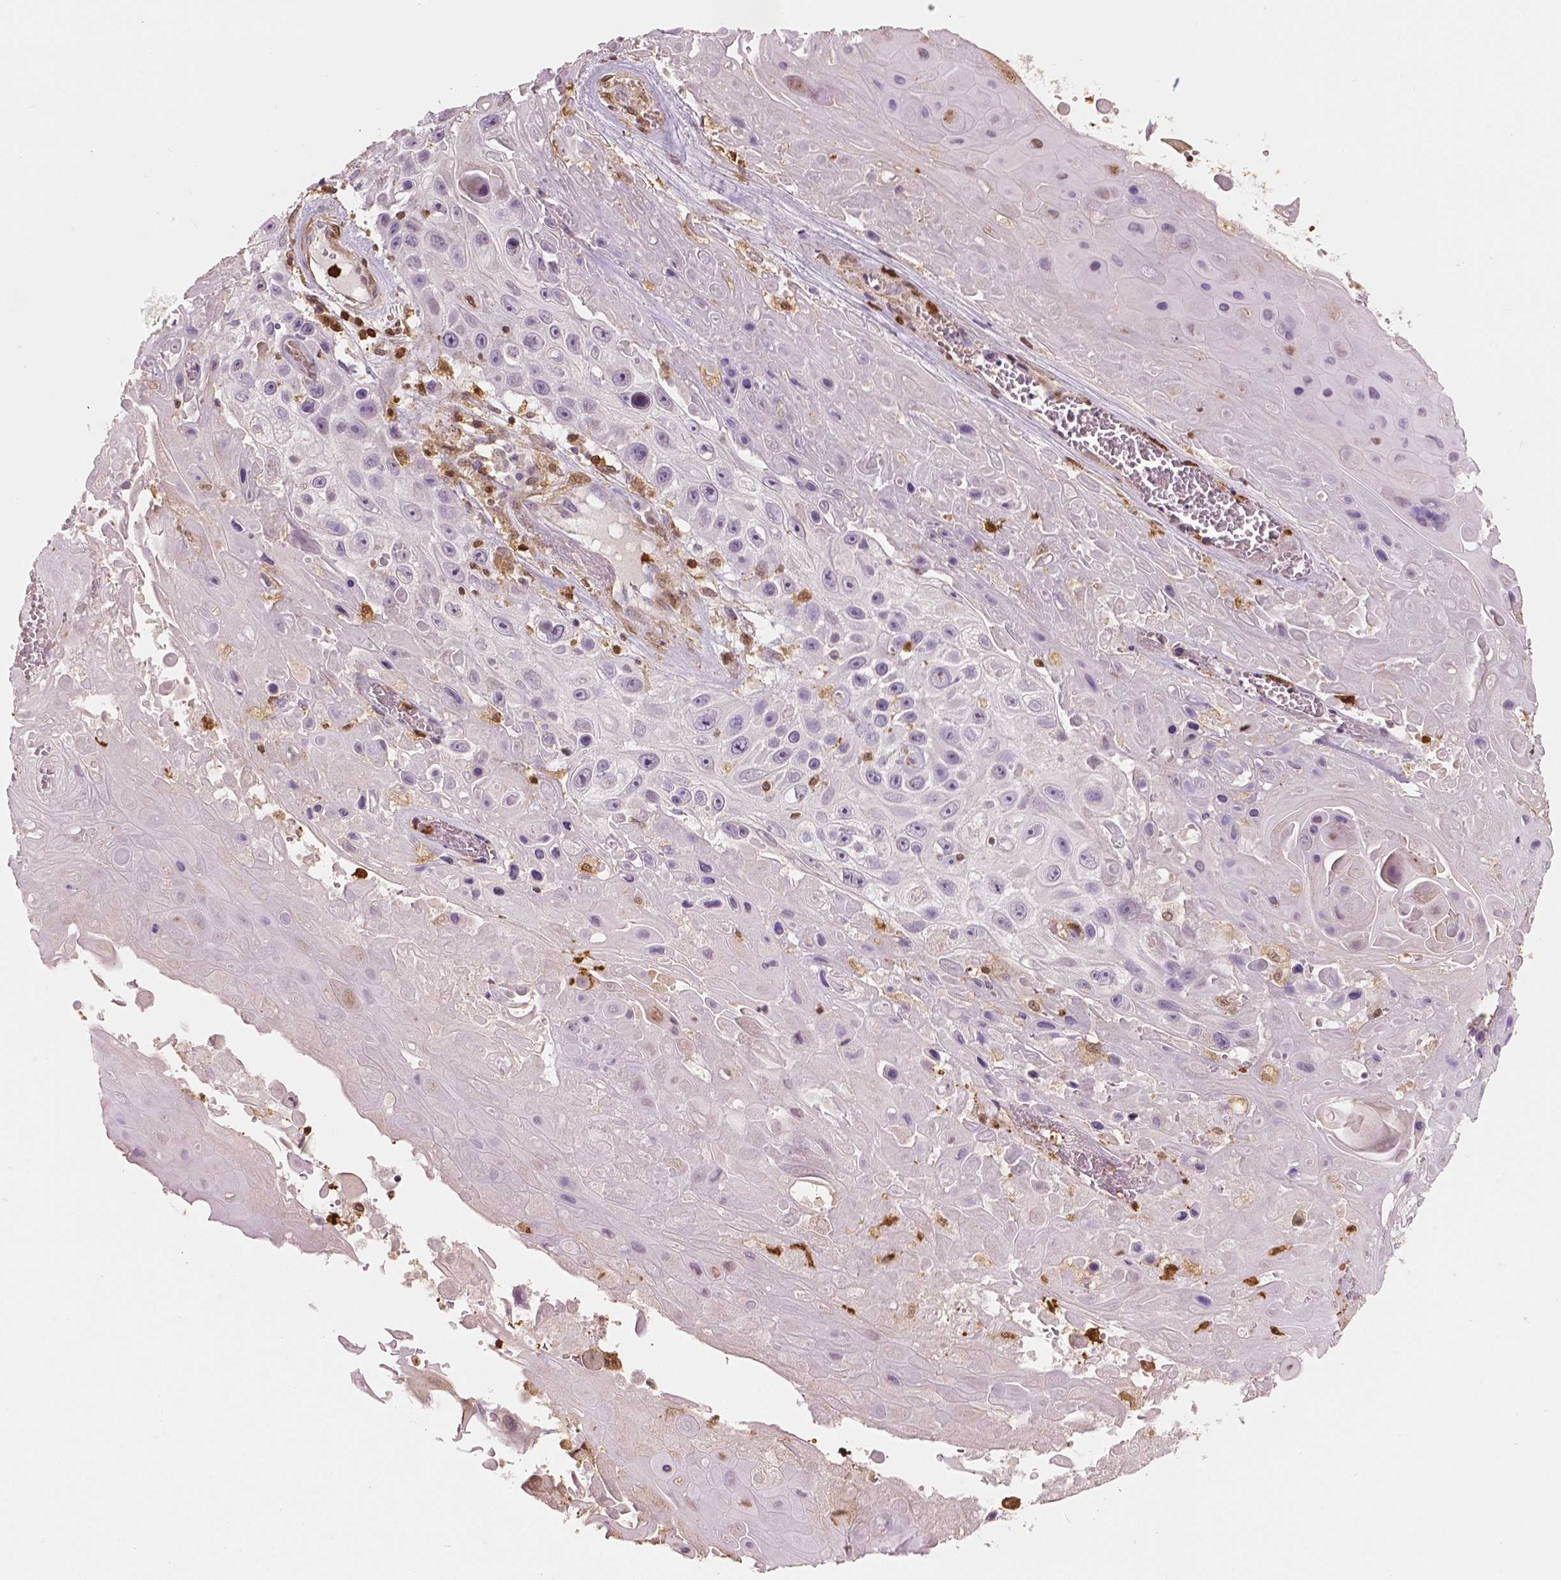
{"staining": {"intensity": "negative", "quantity": "none", "location": "none"}, "tissue": "skin cancer", "cell_type": "Tumor cells", "image_type": "cancer", "snomed": [{"axis": "morphology", "description": "Squamous cell carcinoma, NOS"}, {"axis": "topography", "description": "Skin"}], "caption": "IHC of squamous cell carcinoma (skin) shows no positivity in tumor cells. (Brightfield microscopy of DAB (3,3'-diaminobenzidine) immunohistochemistry (IHC) at high magnification).", "gene": "S100A4", "patient": {"sex": "male", "age": 82}}